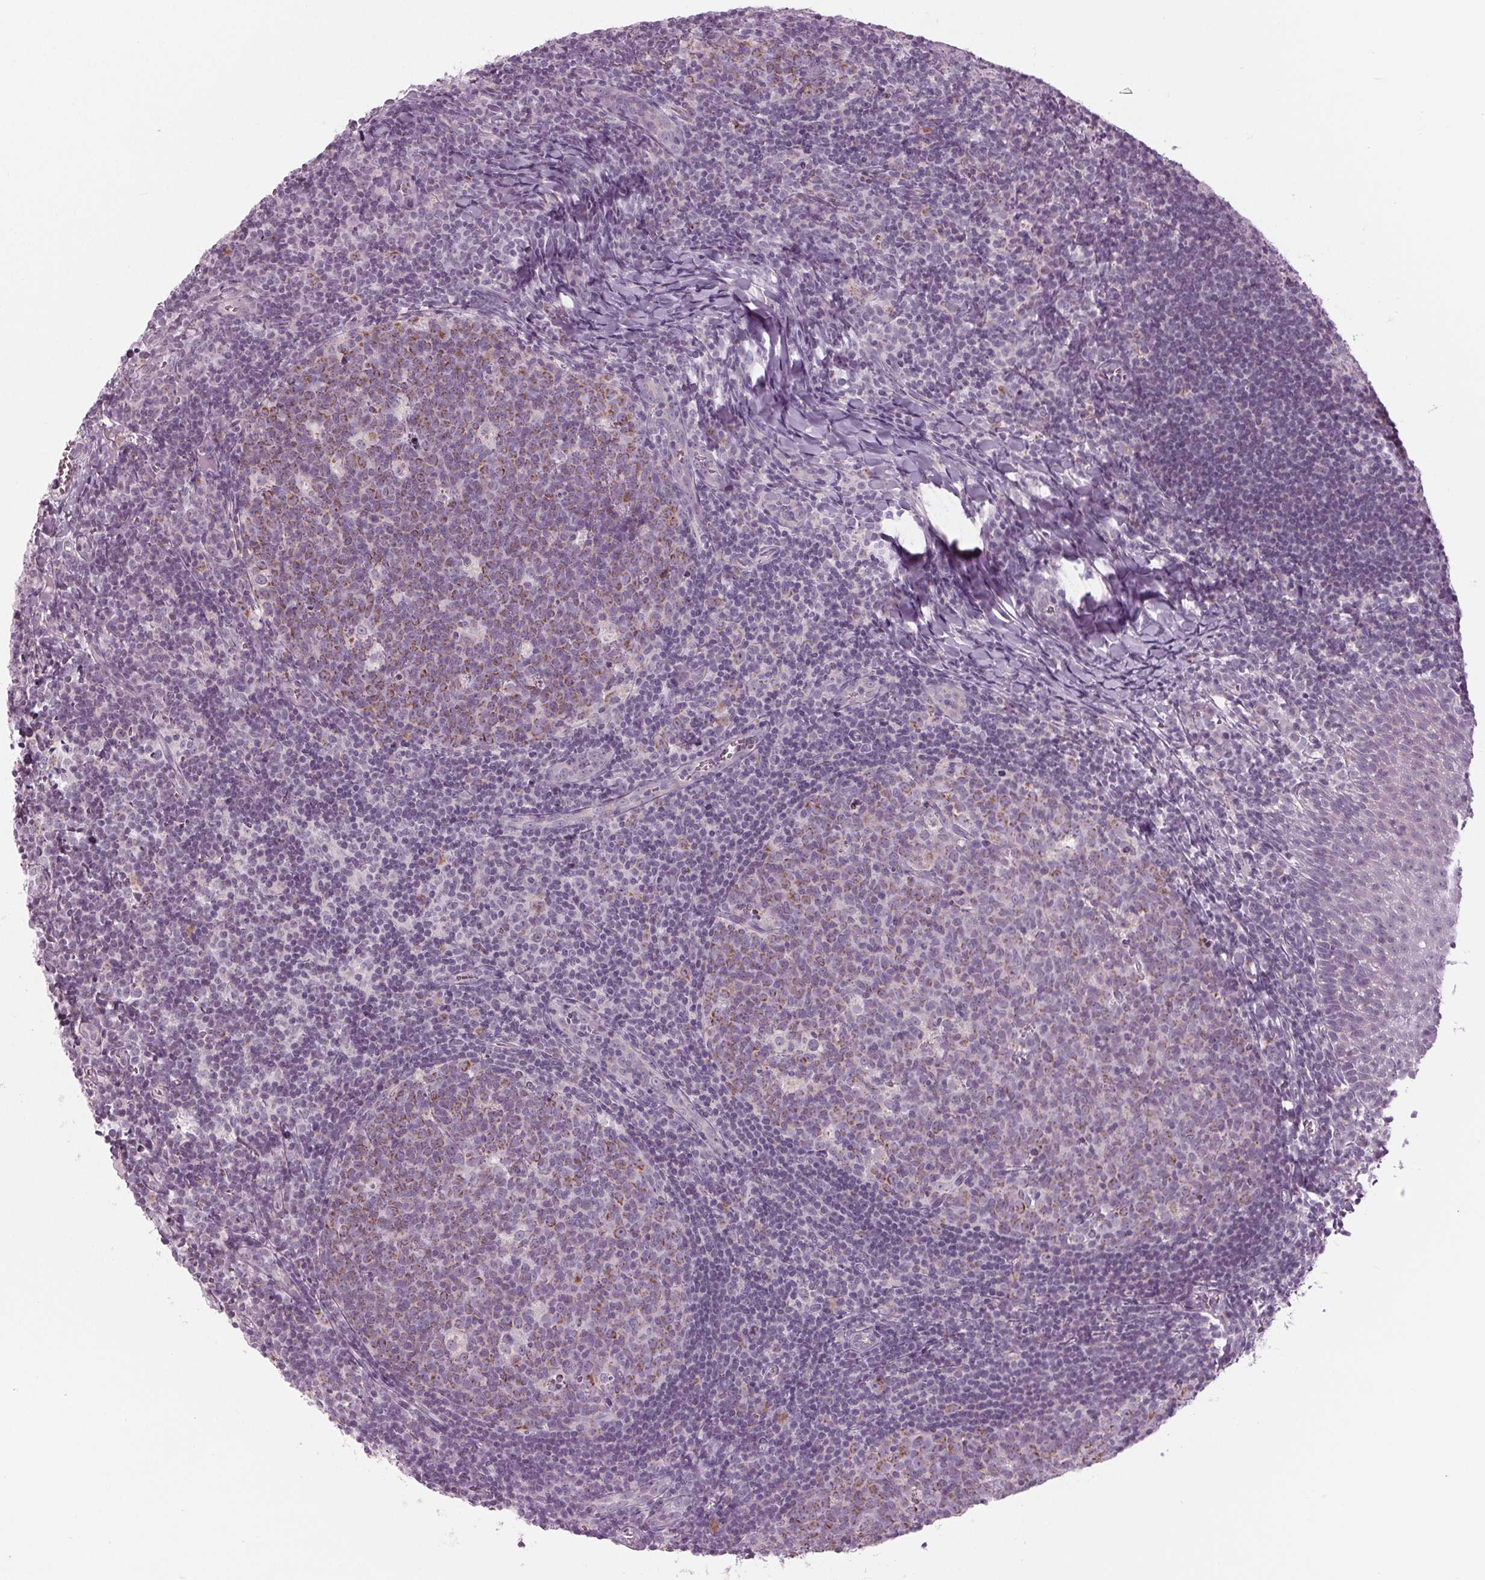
{"staining": {"intensity": "moderate", "quantity": "25%-75%", "location": "cytoplasmic/membranous"}, "tissue": "lymph node", "cell_type": "Germinal center cells", "image_type": "normal", "snomed": [{"axis": "morphology", "description": "Normal tissue, NOS"}, {"axis": "topography", "description": "Lymph node"}], "caption": "This is a histology image of immunohistochemistry staining of unremarkable lymph node, which shows moderate positivity in the cytoplasmic/membranous of germinal center cells.", "gene": "SAMD4A", "patient": {"sex": "female", "age": 21}}